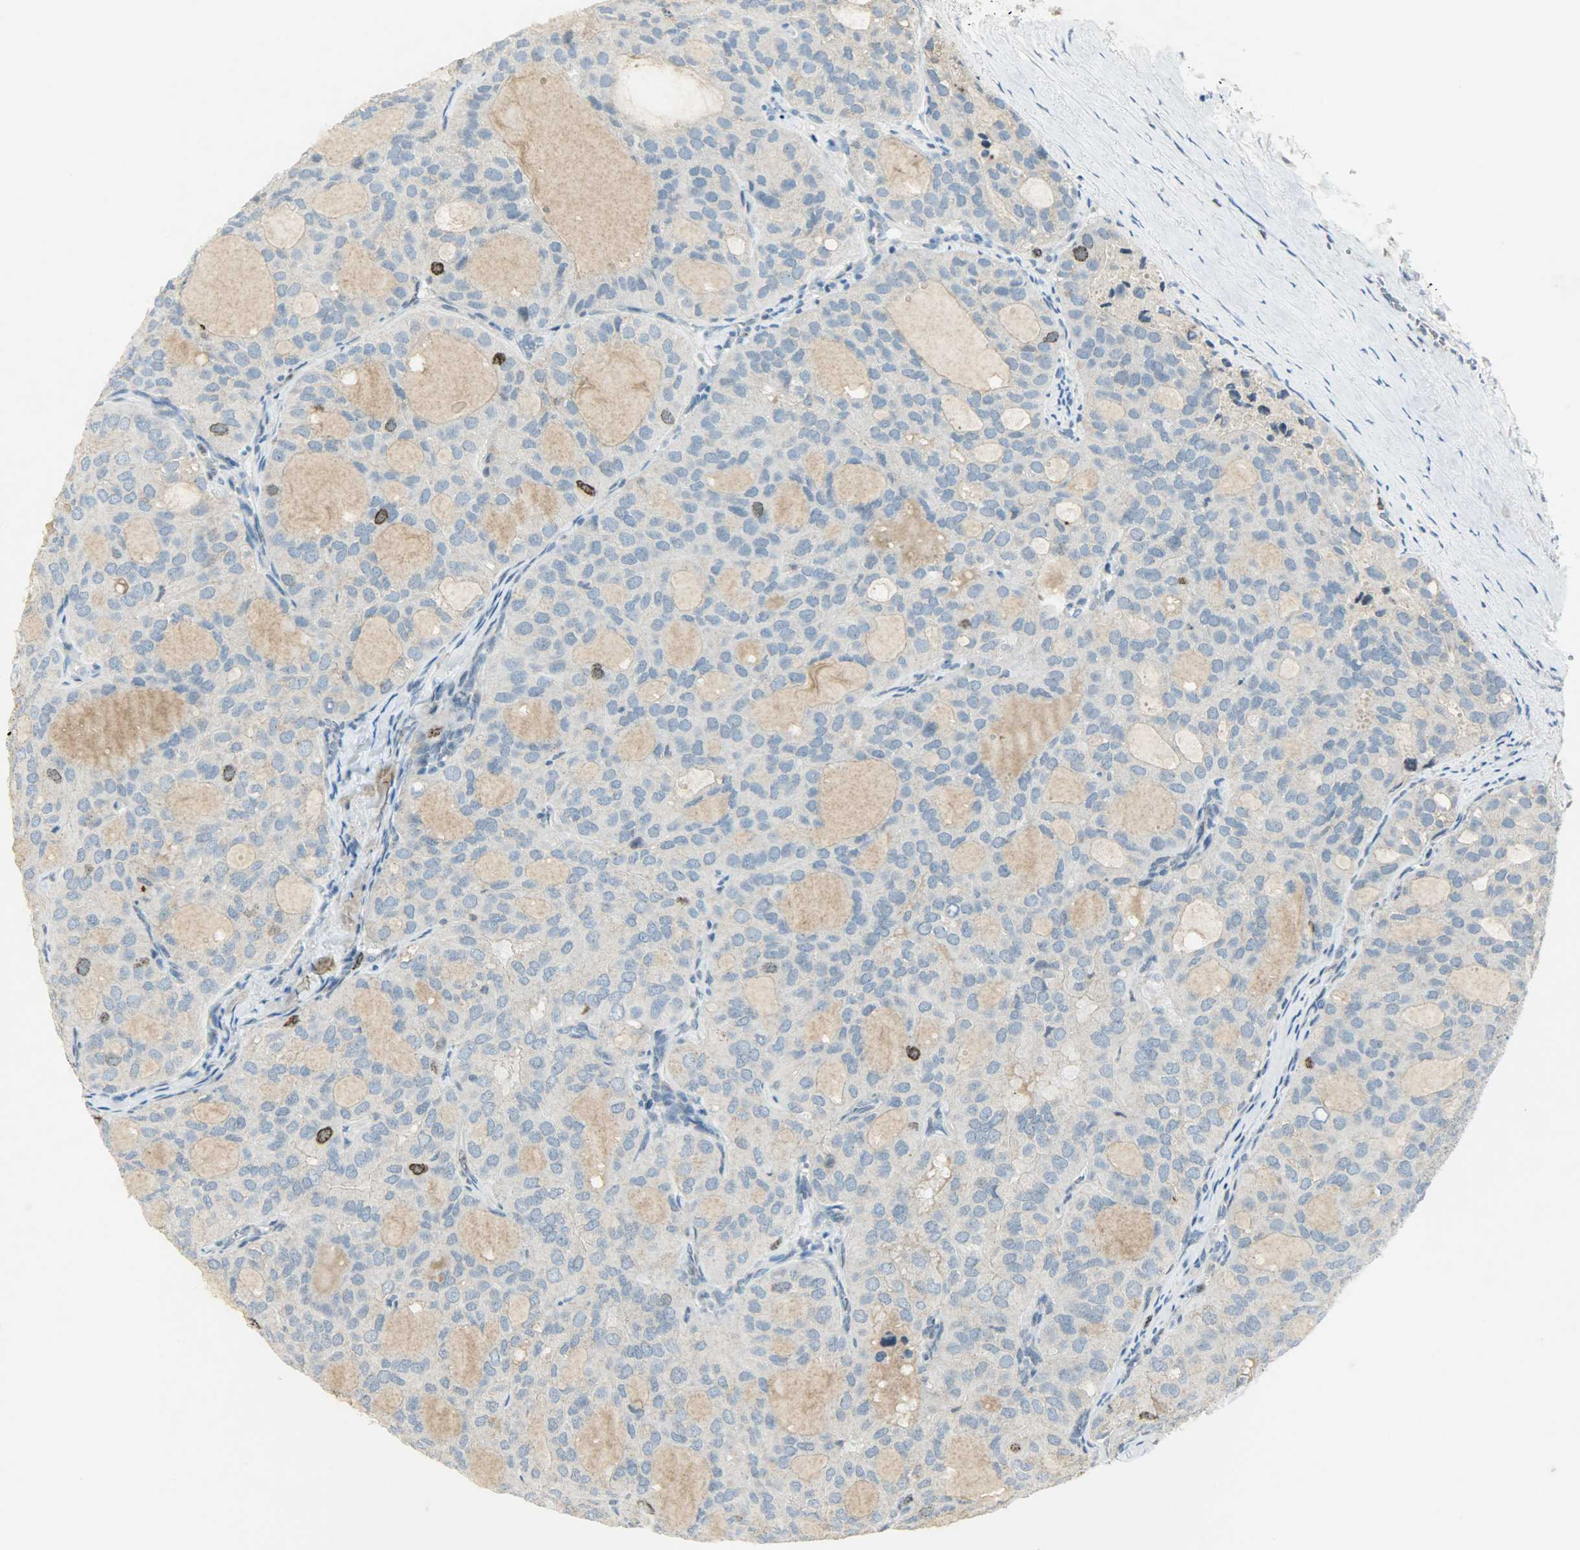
{"staining": {"intensity": "moderate", "quantity": "<25%", "location": "nuclear"}, "tissue": "thyroid cancer", "cell_type": "Tumor cells", "image_type": "cancer", "snomed": [{"axis": "morphology", "description": "Follicular adenoma carcinoma, NOS"}, {"axis": "topography", "description": "Thyroid gland"}], "caption": "This image shows immunohistochemistry staining of human follicular adenoma carcinoma (thyroid), with low moderate nuclear positivity in about <25% of tumor cells.", "gene": "AURKB", "patient": {"sex": "male", "age": 75}}